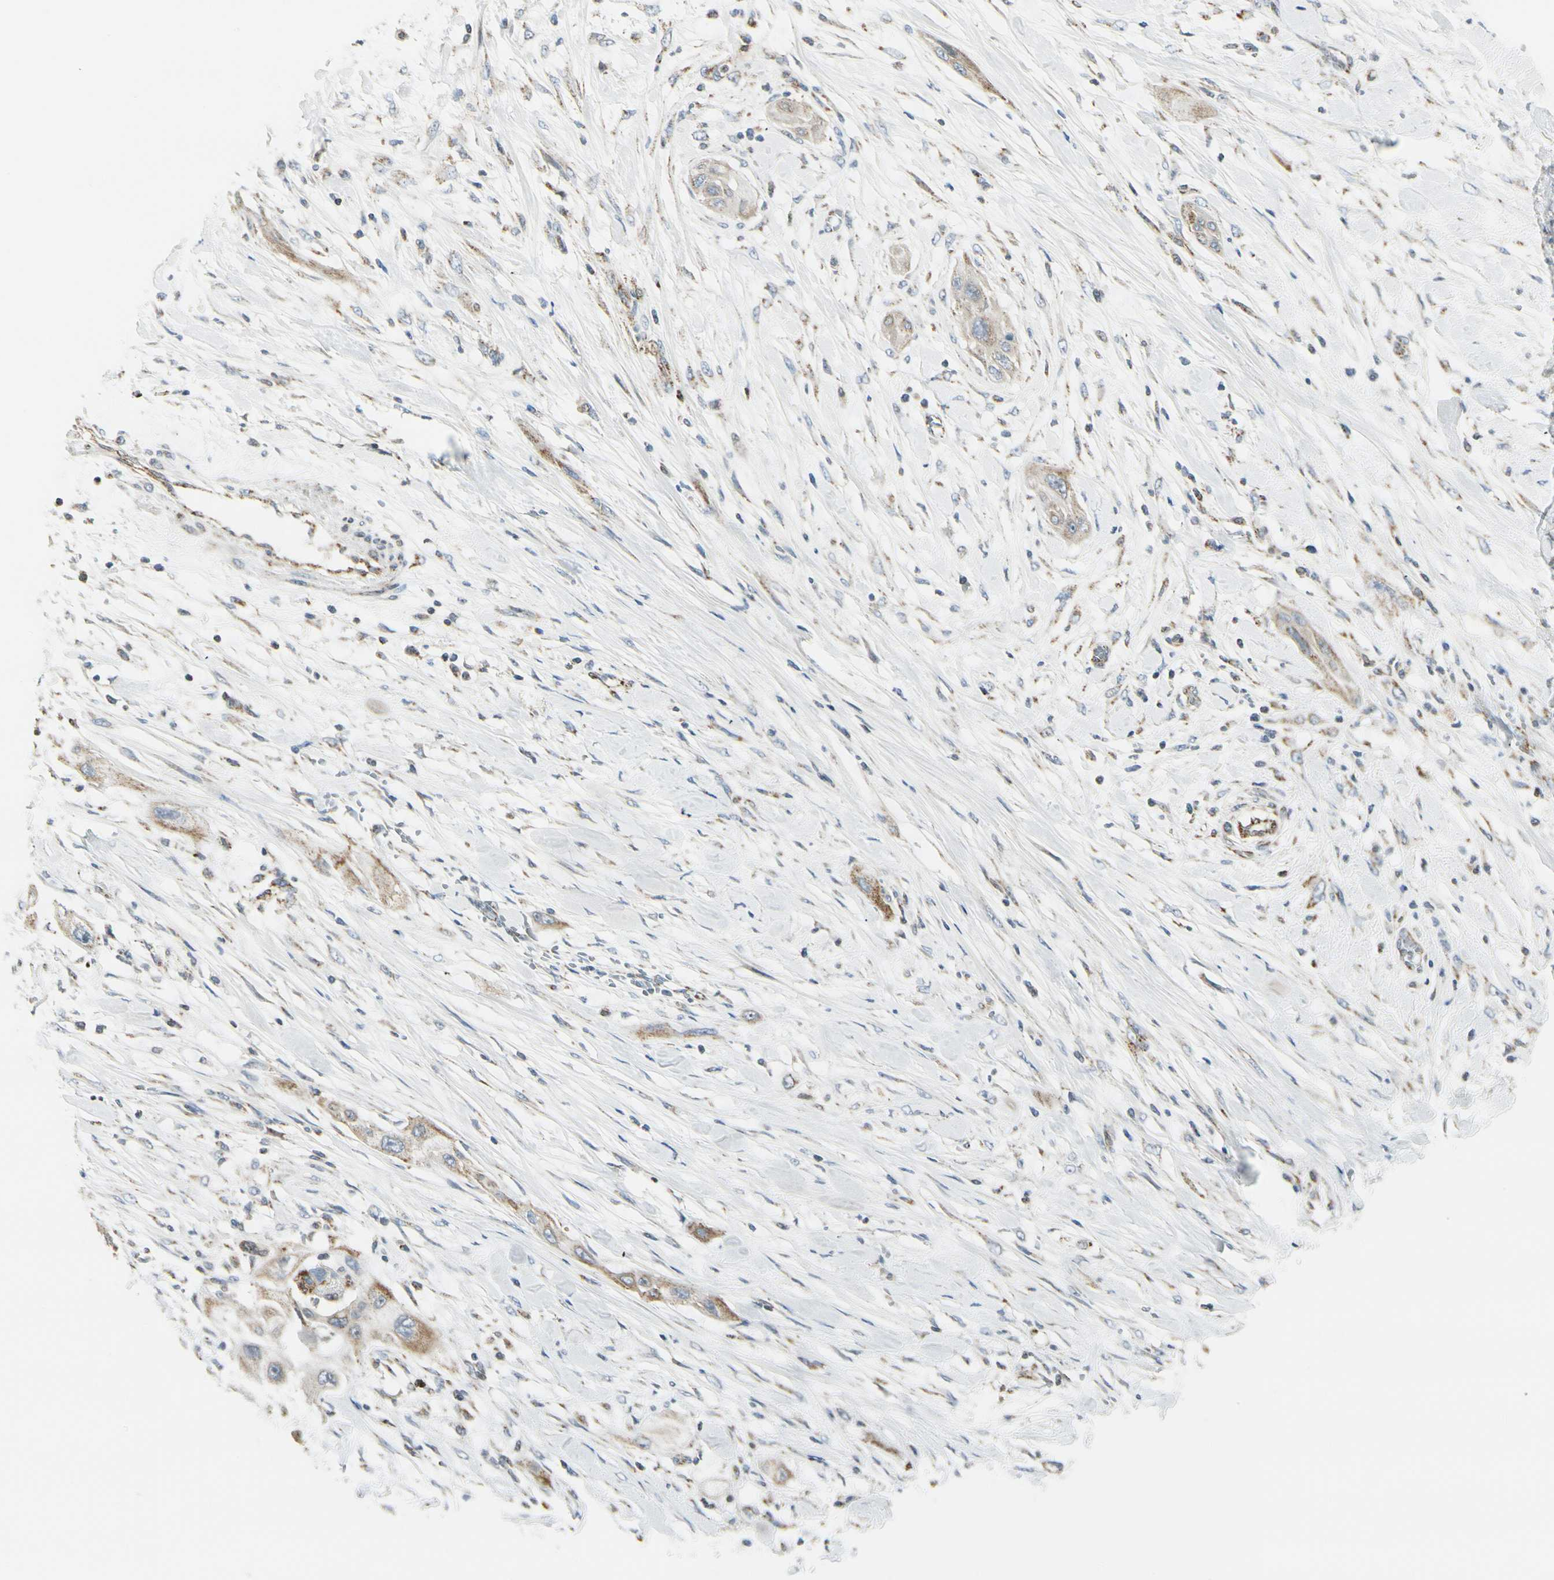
{"staining": {"intensity": "moderate", "quantity": ">75%", "location": "cytoplasmic/membranous"}, "tissue": "lung cancer", "cell_type": "Tumor cells", "image_type": "cancer", "snomed": [{"axis": "morphology", "description": "Squamous cell carcinoma, NOS"}, {"axis": "topography", "description": "Lung"}], "caption": "Tumor cells show medium levels of moderate cytoplasmic/membranous positivity in about >75% of cells in squamous cell carcinoma (lung).", "gene": "ANKS6", "patient": {"sex": "female", "age": 47}}